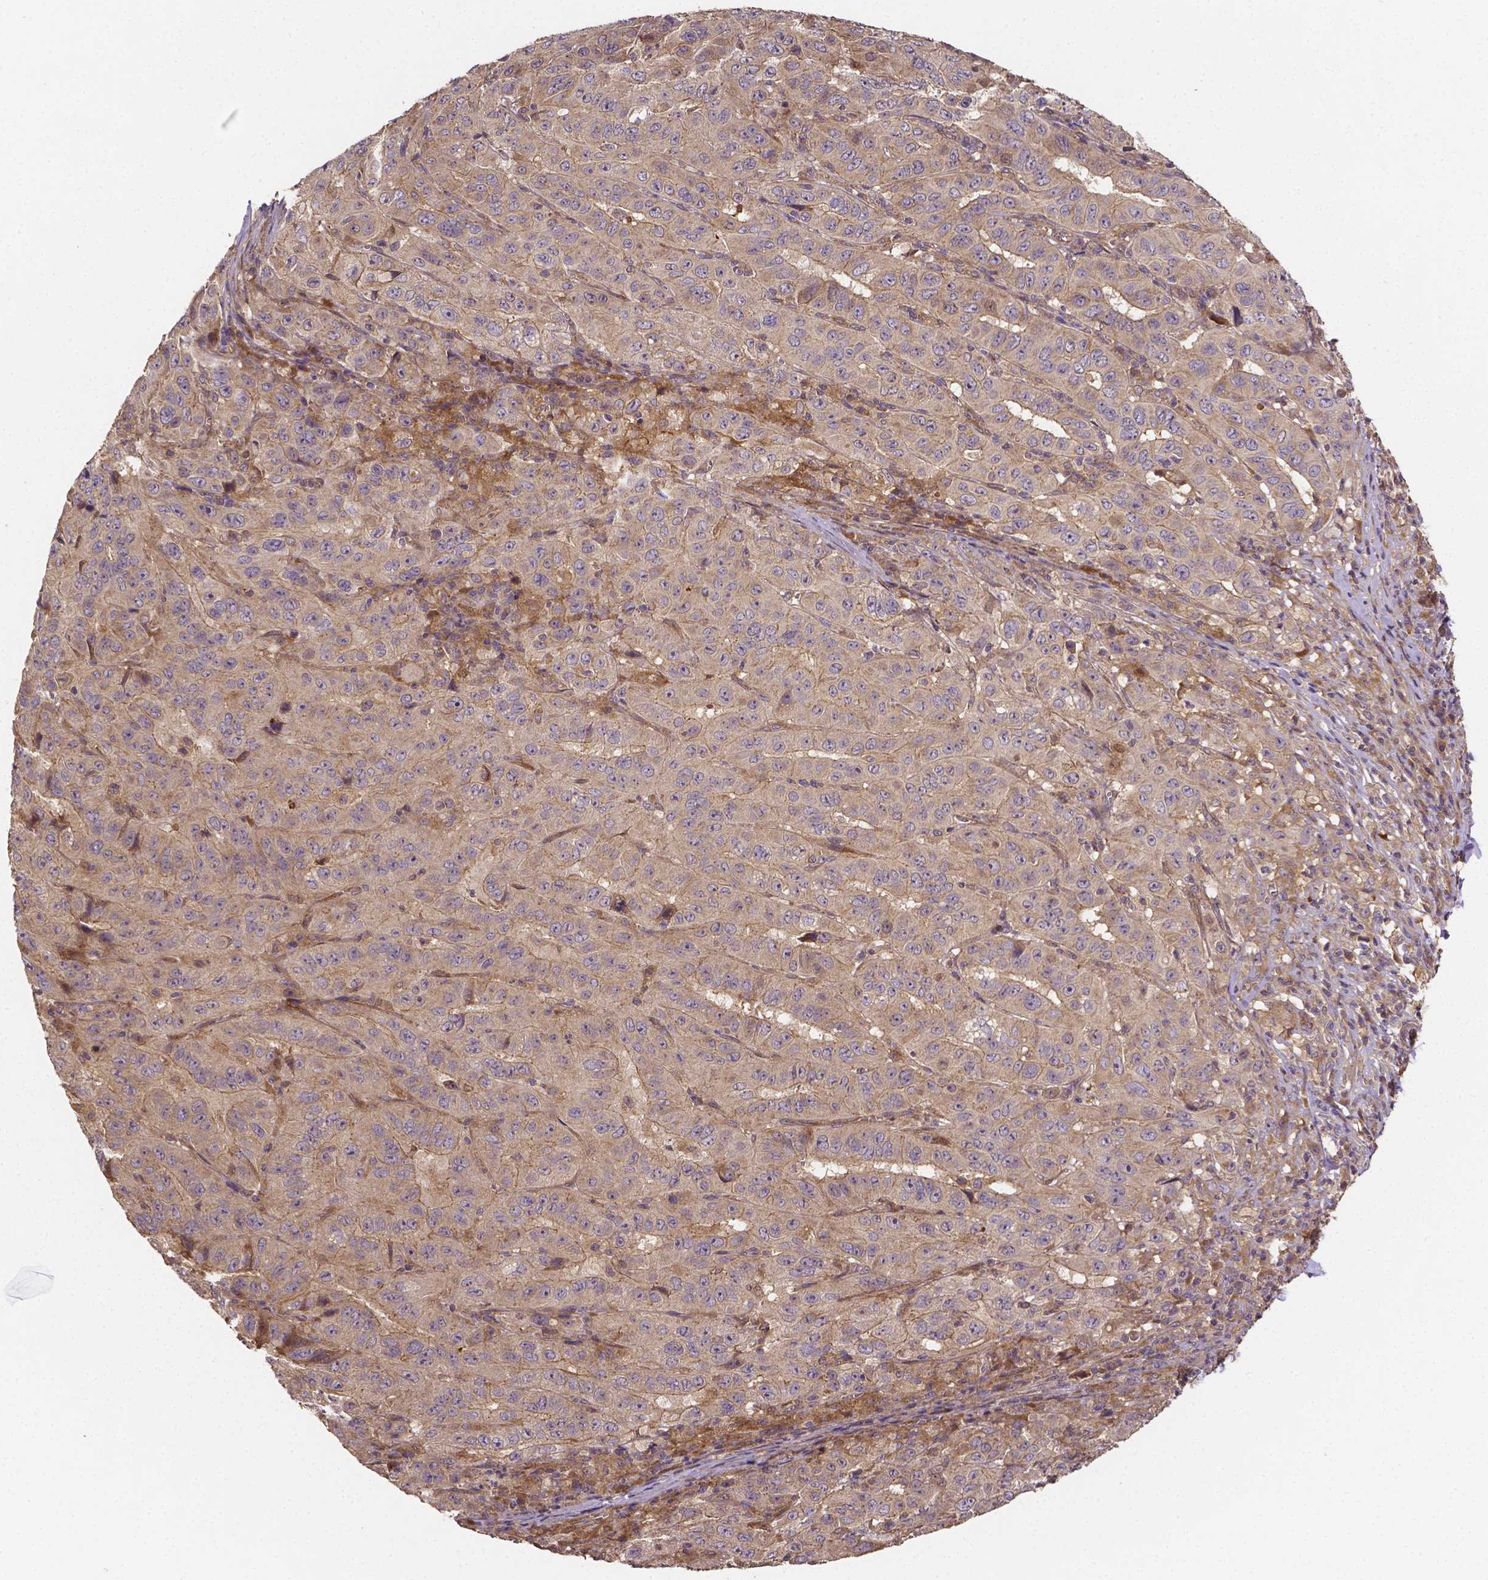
{"staining": {"intensity": "weak", "quantity": "25%-75%", "location": "cytoplasmic/membranous"}, "tissue": "pancreatic cancer", "cell_type": "Tumor cells", "image_type": "cancer", "snomed": [{"axis": "morphology", "description": "Adenocarcinoma, NOS"}, {"axis": "topography", "description": "Pancreas"}], "caption": "Adenocarcinoma (pancreatic) stained with a brown dye reveals weak cytoplasmic/membranous positive expression in about 25%-75% of tumor cells.", "gene": "RNF123", "patient": {"sex": "male", "age": 63}}